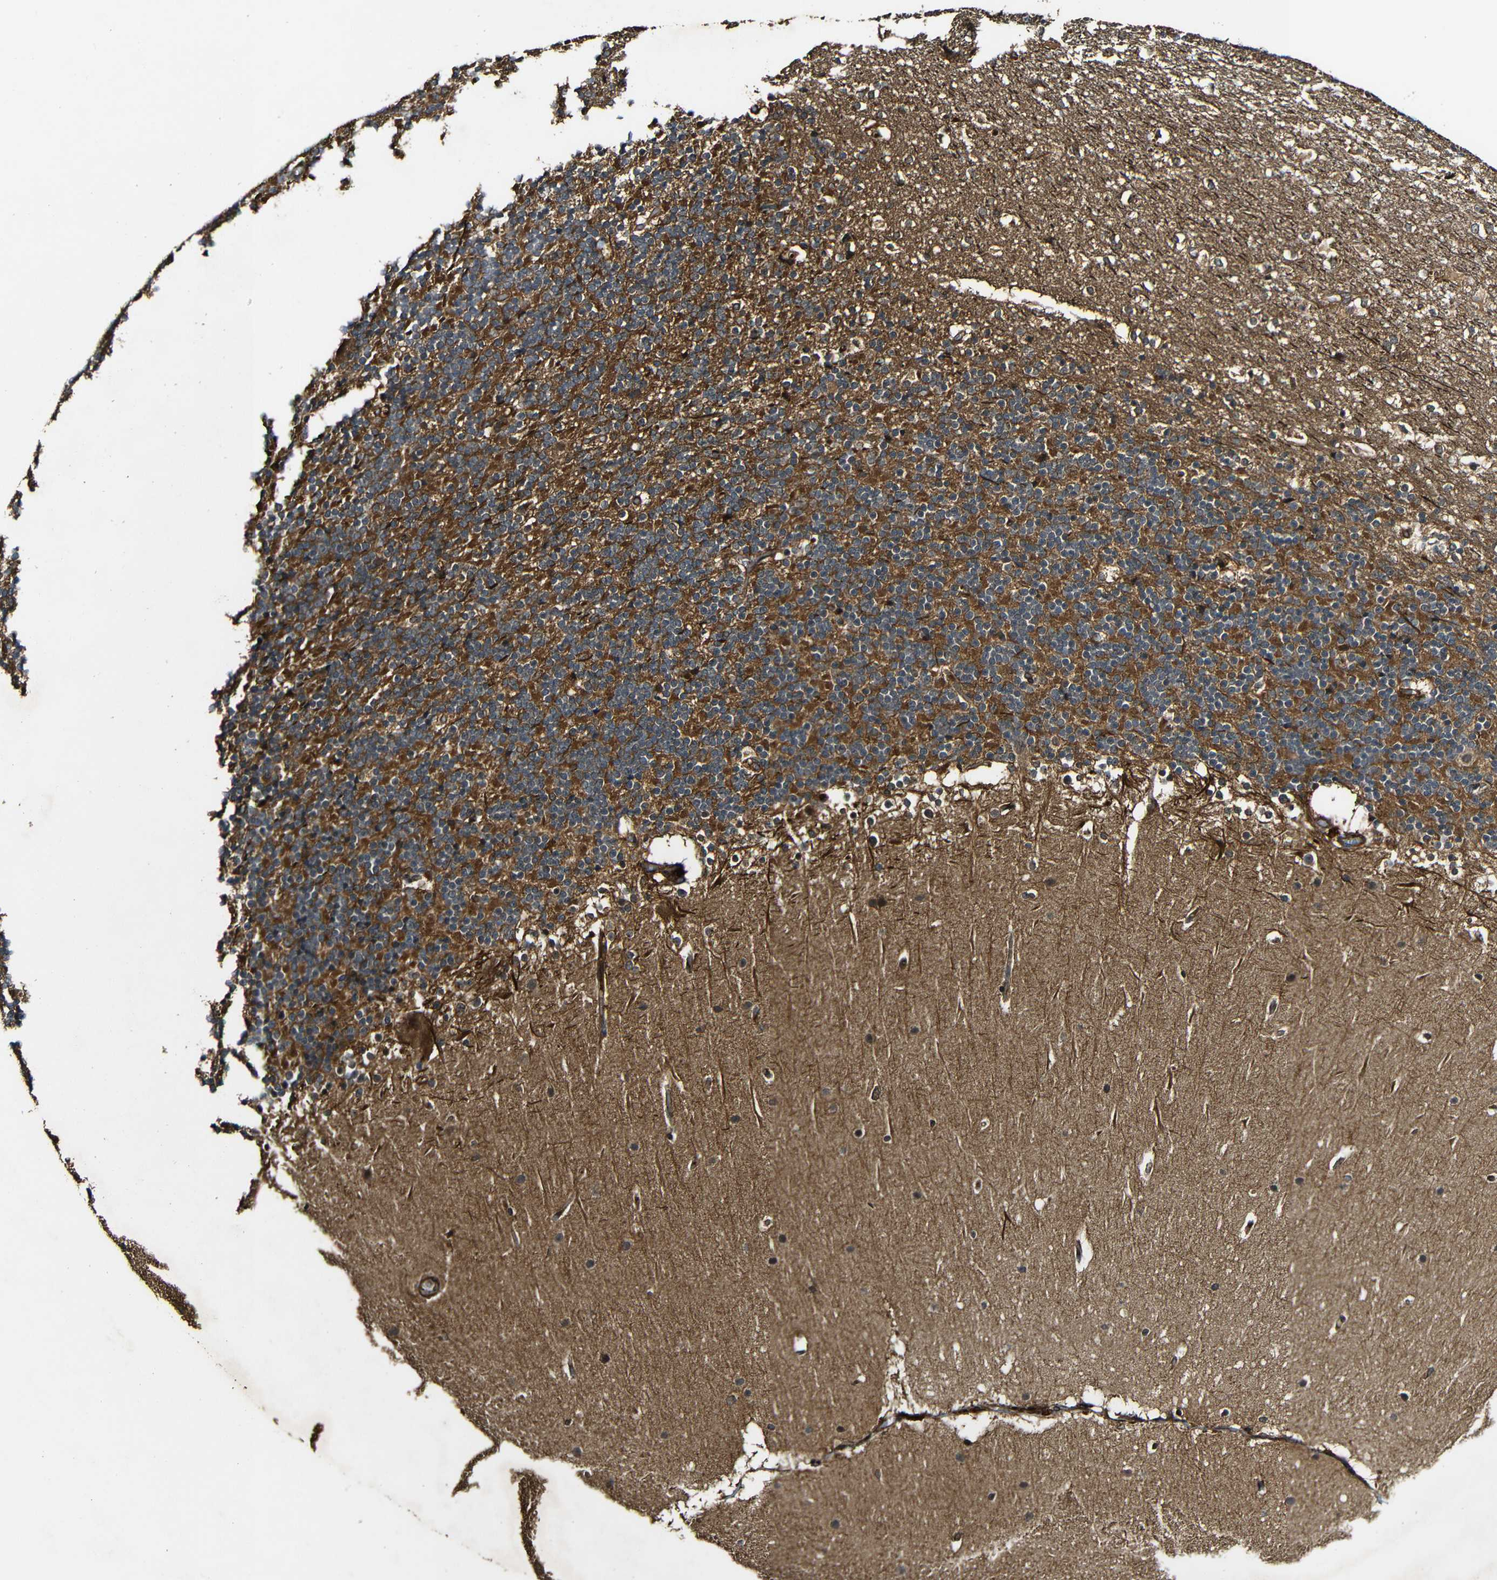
{"staining": {"intensity": "moderate", "quantity": ">75%", "location": "cytoplasmic/membranous"}, "tissue": "cerebellum", "cell_type": "Cells in granular layer", "image_type": "normal", "snomed": [{"axis": "morphology", "description": "Normal tissue, NOS"}, {"axis": "topography", "description": "Cerebellum"}], "caption": "High-power microscopy captured an immunohistochemistry photomicrograph of unremarkable cerebellum, revealing moderate cytoplasmic/membranous staining in approximately >75% of cells in granular layer. (DAB (3,3'-diaminobenzidine) = brown stain, brightfield microscopy at high magnification).", "gene": "CASP8", "patient": {"sex": "female", "age": 19}}